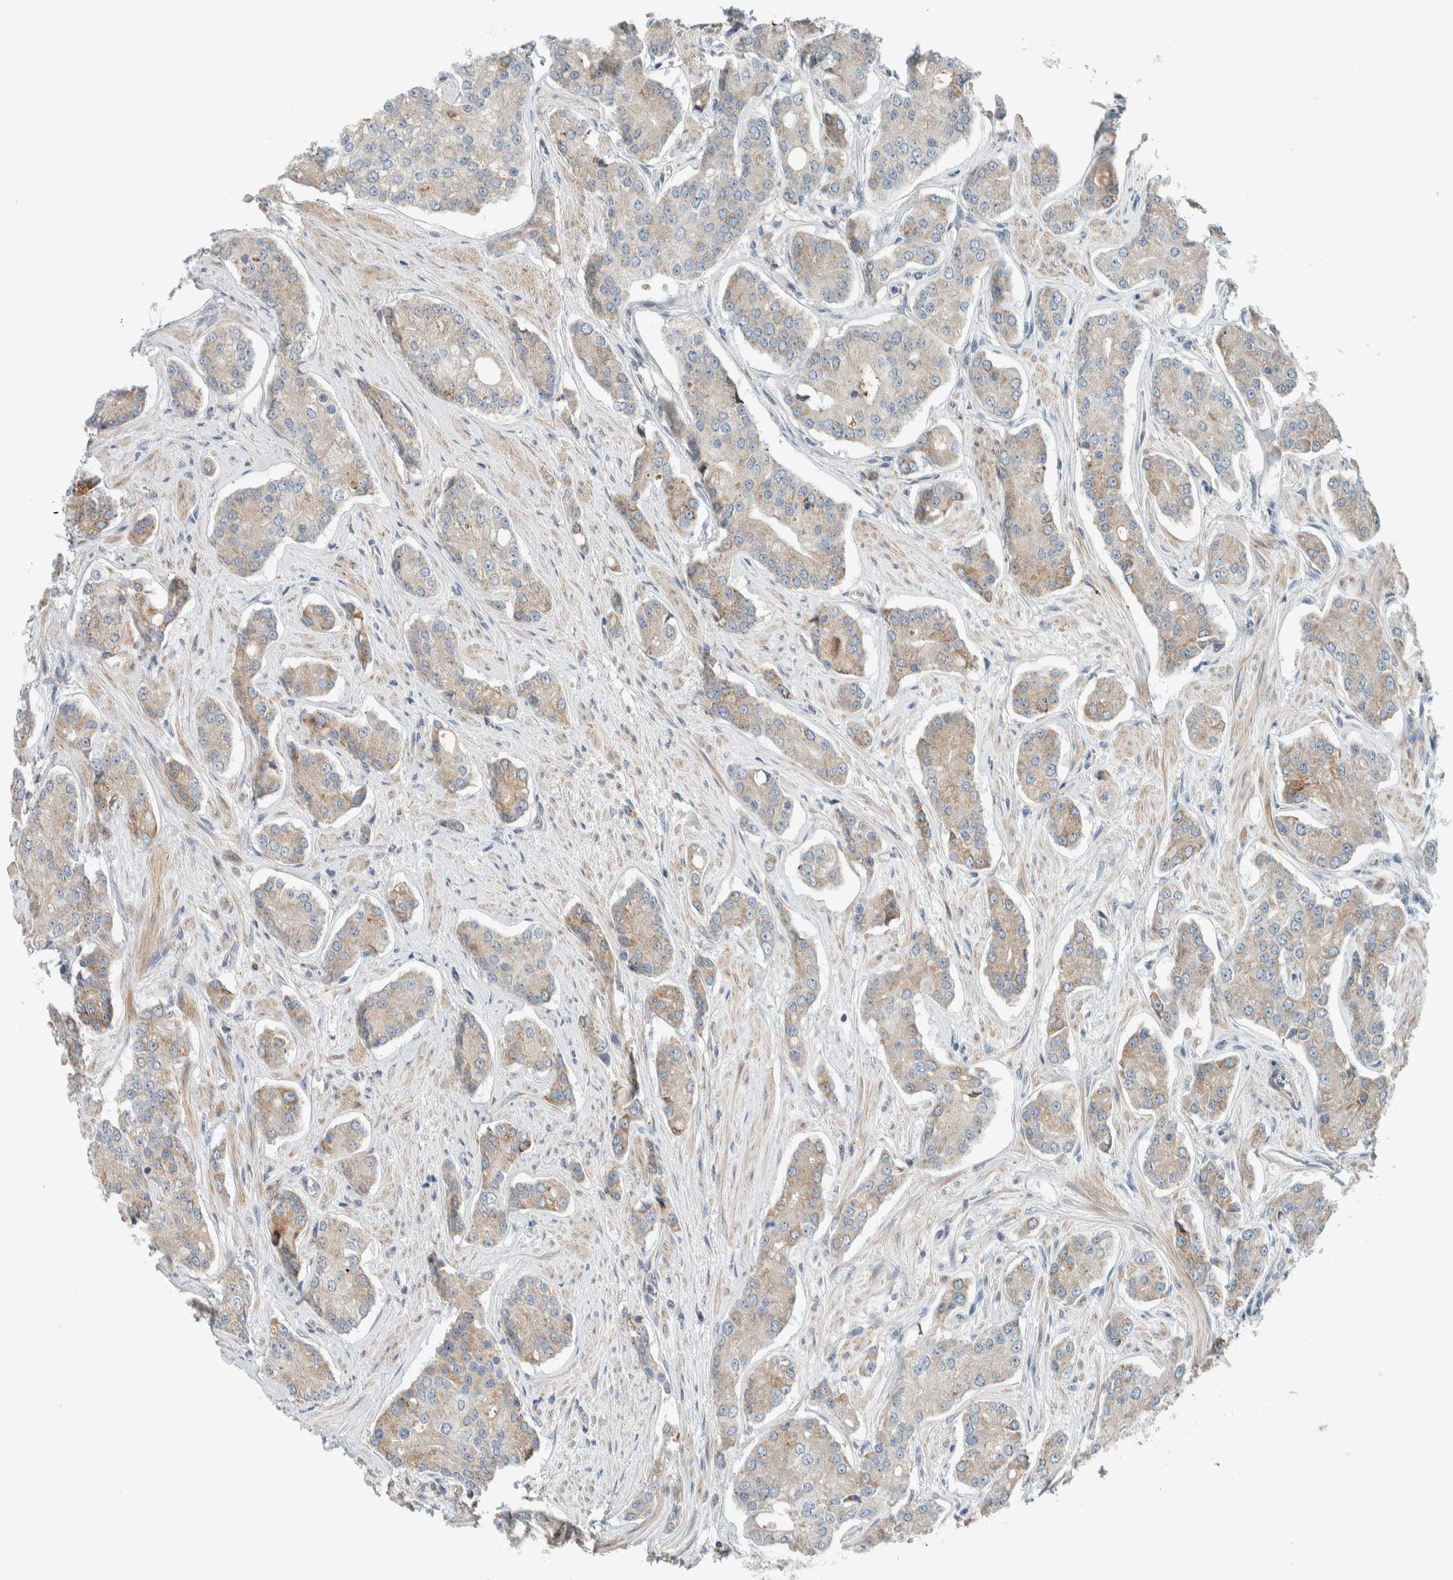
{"staining": {"intensity": "weak", "quantity": ">75%", "location": "cytoplasmic/membranous"}, "tissue": "prostate cancer", "cell_type": "Tumor cells", "image_type": "cancer", "snomed": [{"axis": "morphology", "description": "Adenocarcinoma, High grade"}, {"axis": "topography", "description": "Prostate"}], "caption": "Approximately >75% of tumor cells in human prostate high-grade adenocarcinoma exhibit weak cytoplasmic/membranous protein expression as visualized by brown immunohistochemical staining.", "gene": "SLFN12L", "patient": {"sex": "male", "age": 71}}